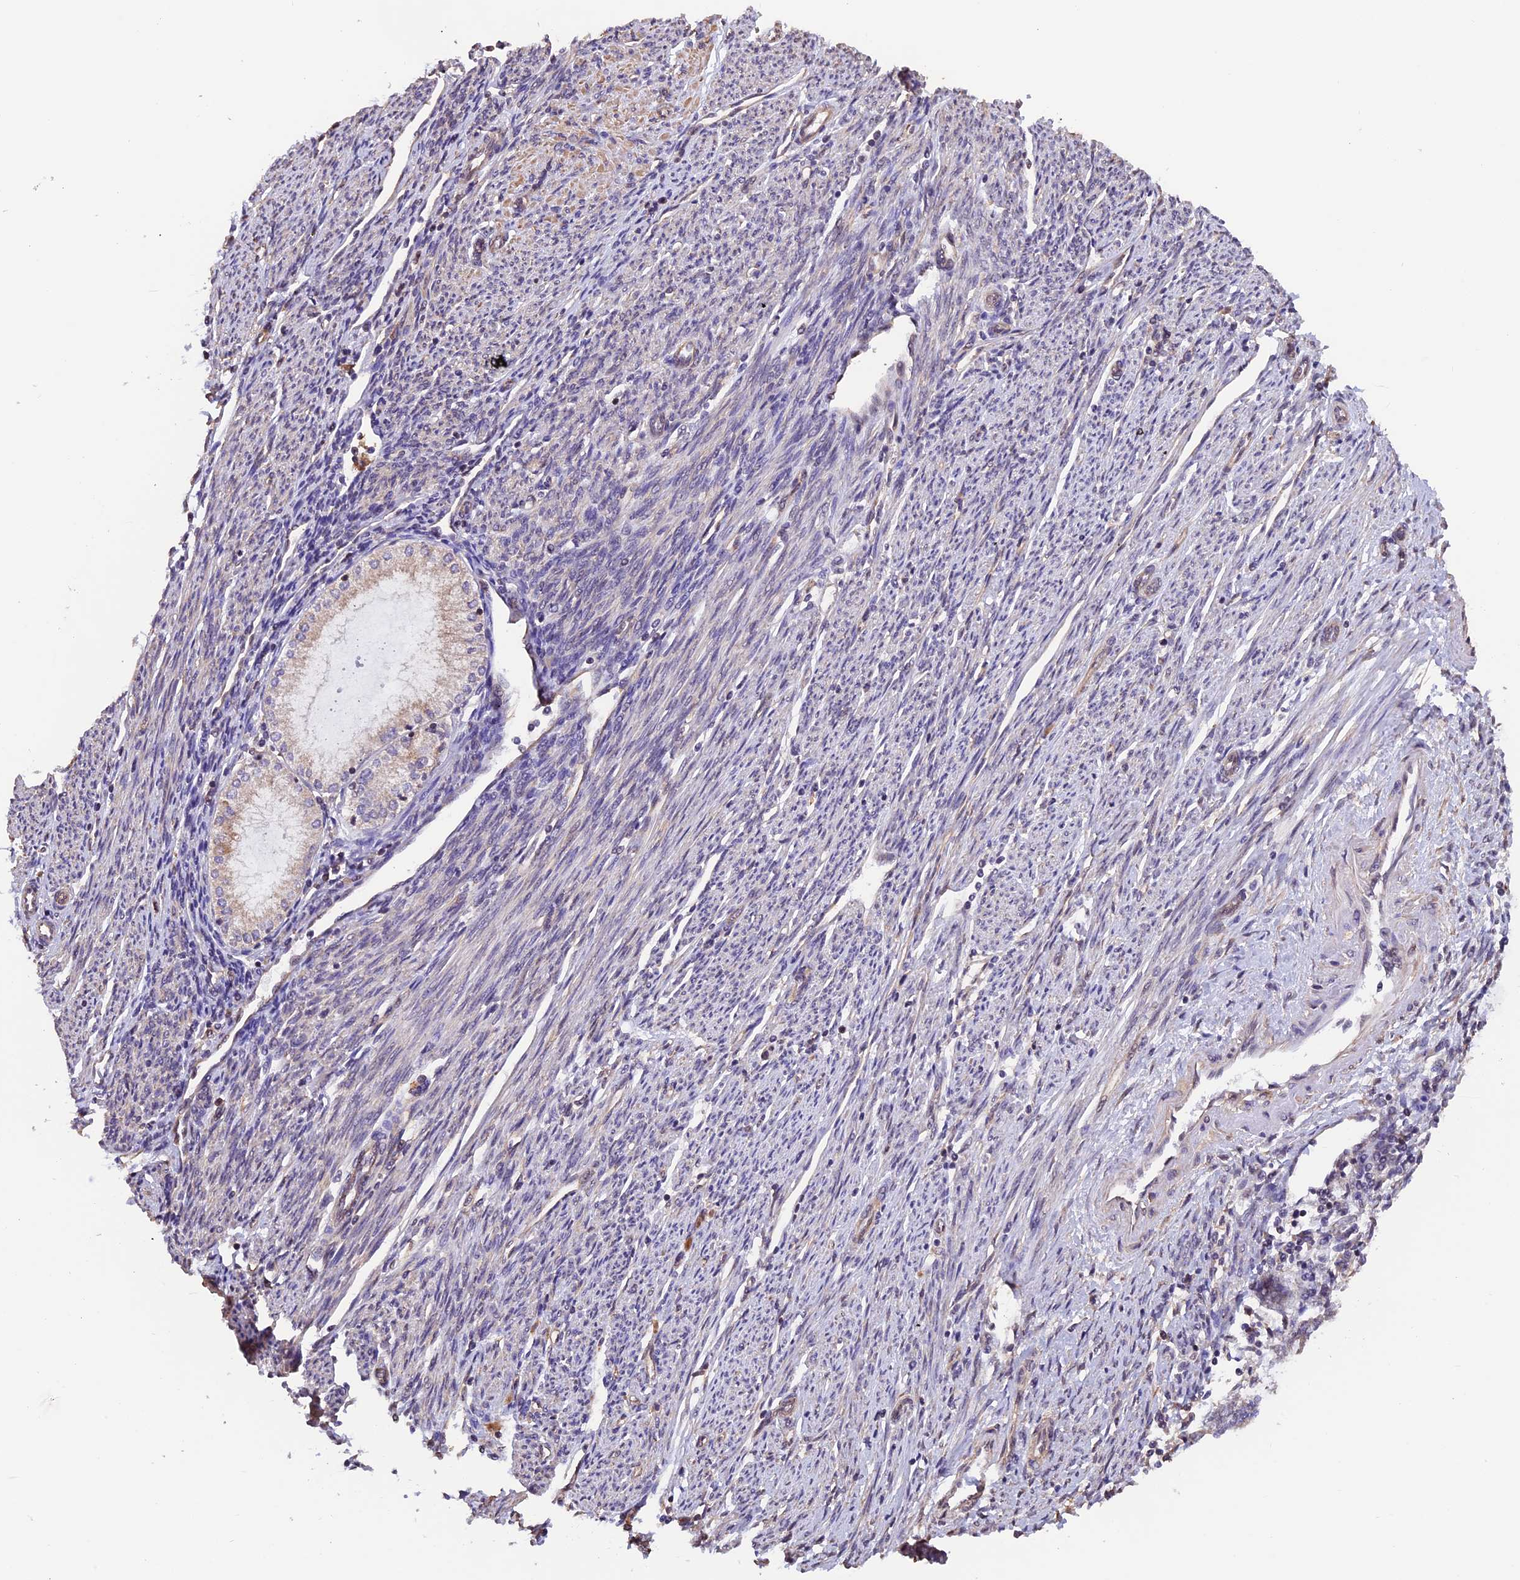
{"staining": {"intensity": "weak", "quantity": "<25%", "location": "cytoplasmic/membranous"}, "tissue": "endometrial cancer", "cell_type": "Tumor cells", "image_type": "cancer", "snomed": [{"axis": "morphology", "description": "Adenocarcinoma, NOS"}, {"axis": "topography", "description": "Endometrium"}], "caption": "The micrograph exhibits no significant expression in tumor cells of endometrial cancer (adenocarcinoma).", "gene": "ZC3H4", "patient": {"sex": "female", "age": 79}}